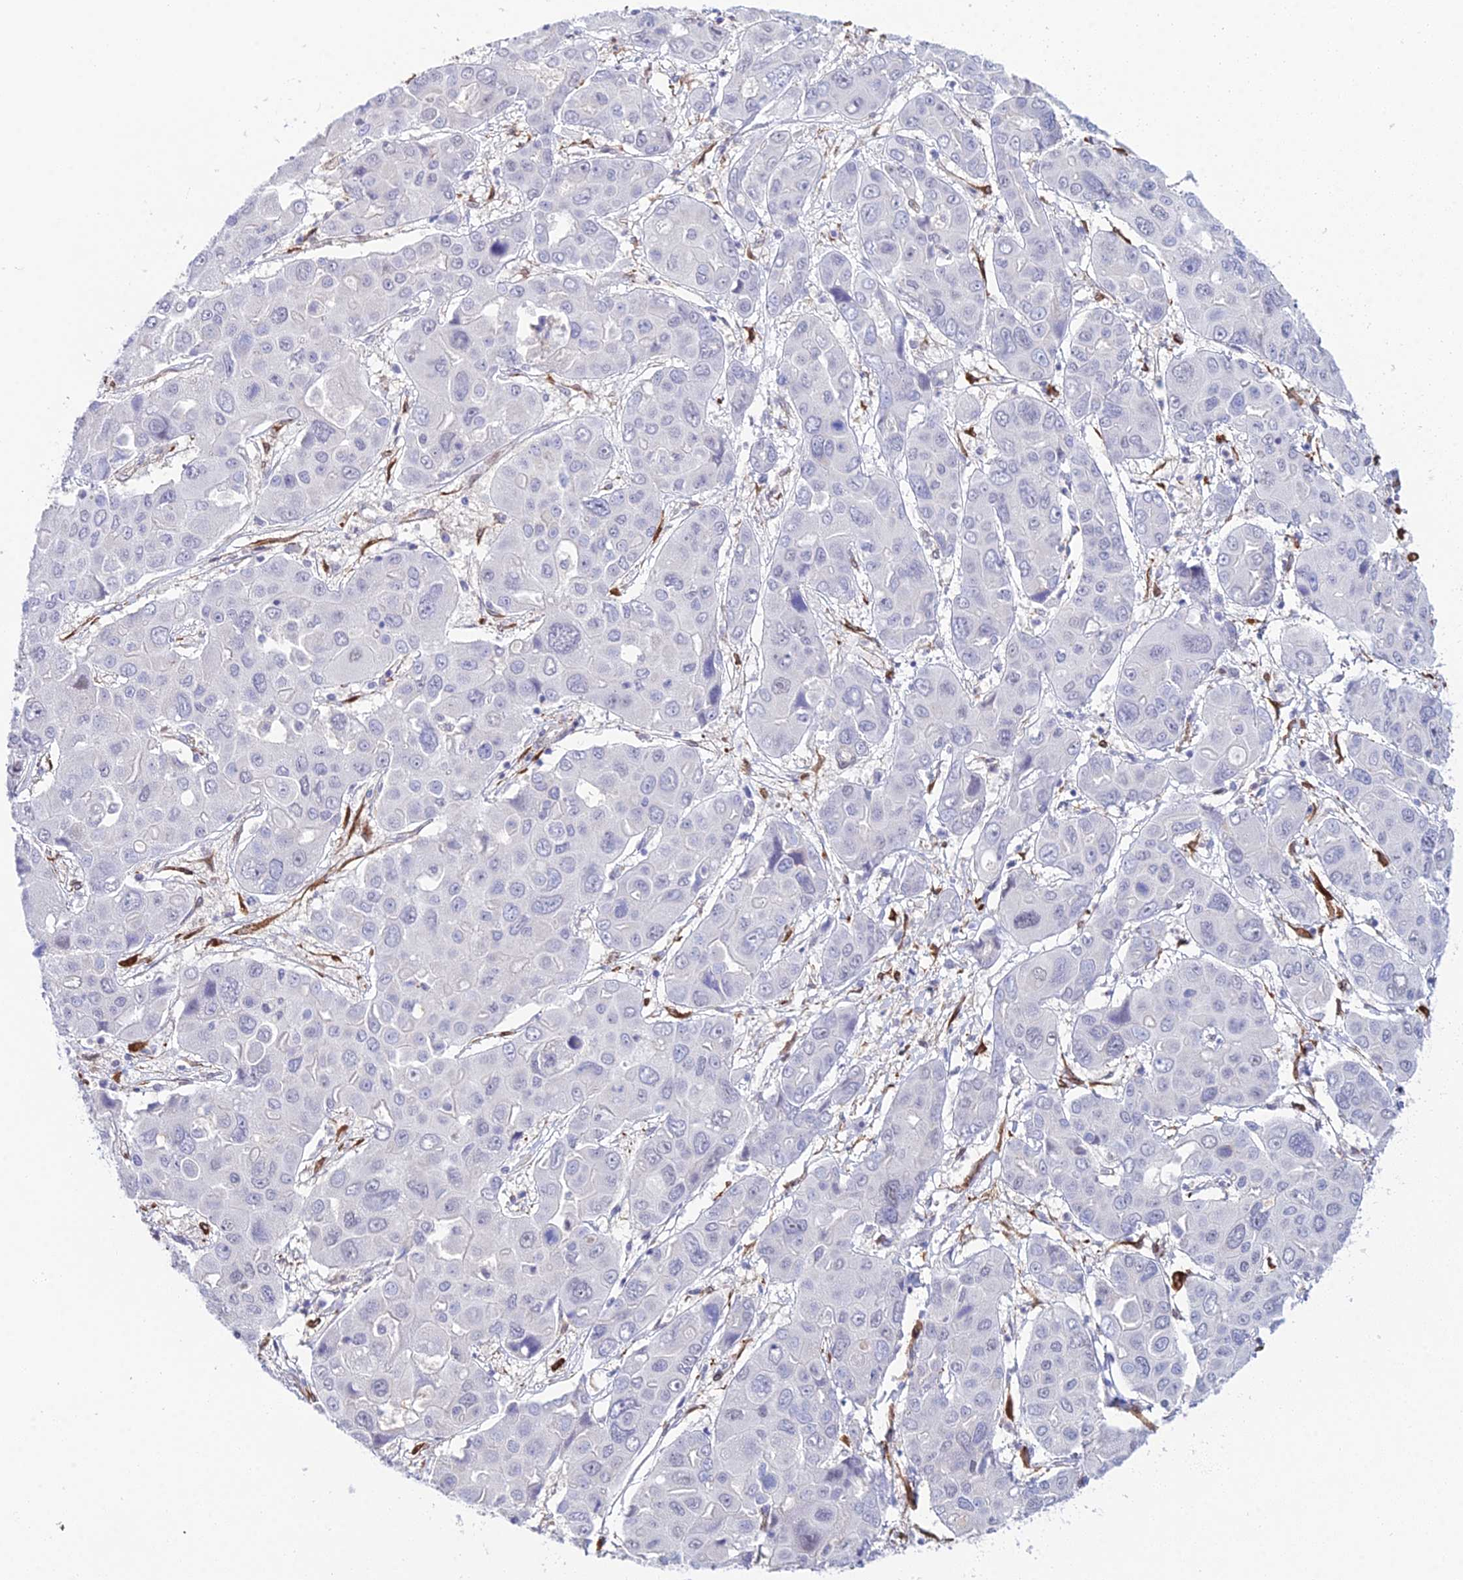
{"staining": {"intensity": "negative", "quantity": "none", "location": "none"}, "tissue": "liver cancer", "cell_type": "Tumor cells", "image_type": "cancer", "snomed": [{"axis": "morphology", "description": "Cholangiocarcinoma"}, {"axis": "topography", "description": "Liver"}], "caption": "IHC of human liver cancer (cholangiocarcinoma) displays no positivity in tumor cells.", "gene": "MXRA7", "patient": {"sex": "male", "age": 67}}